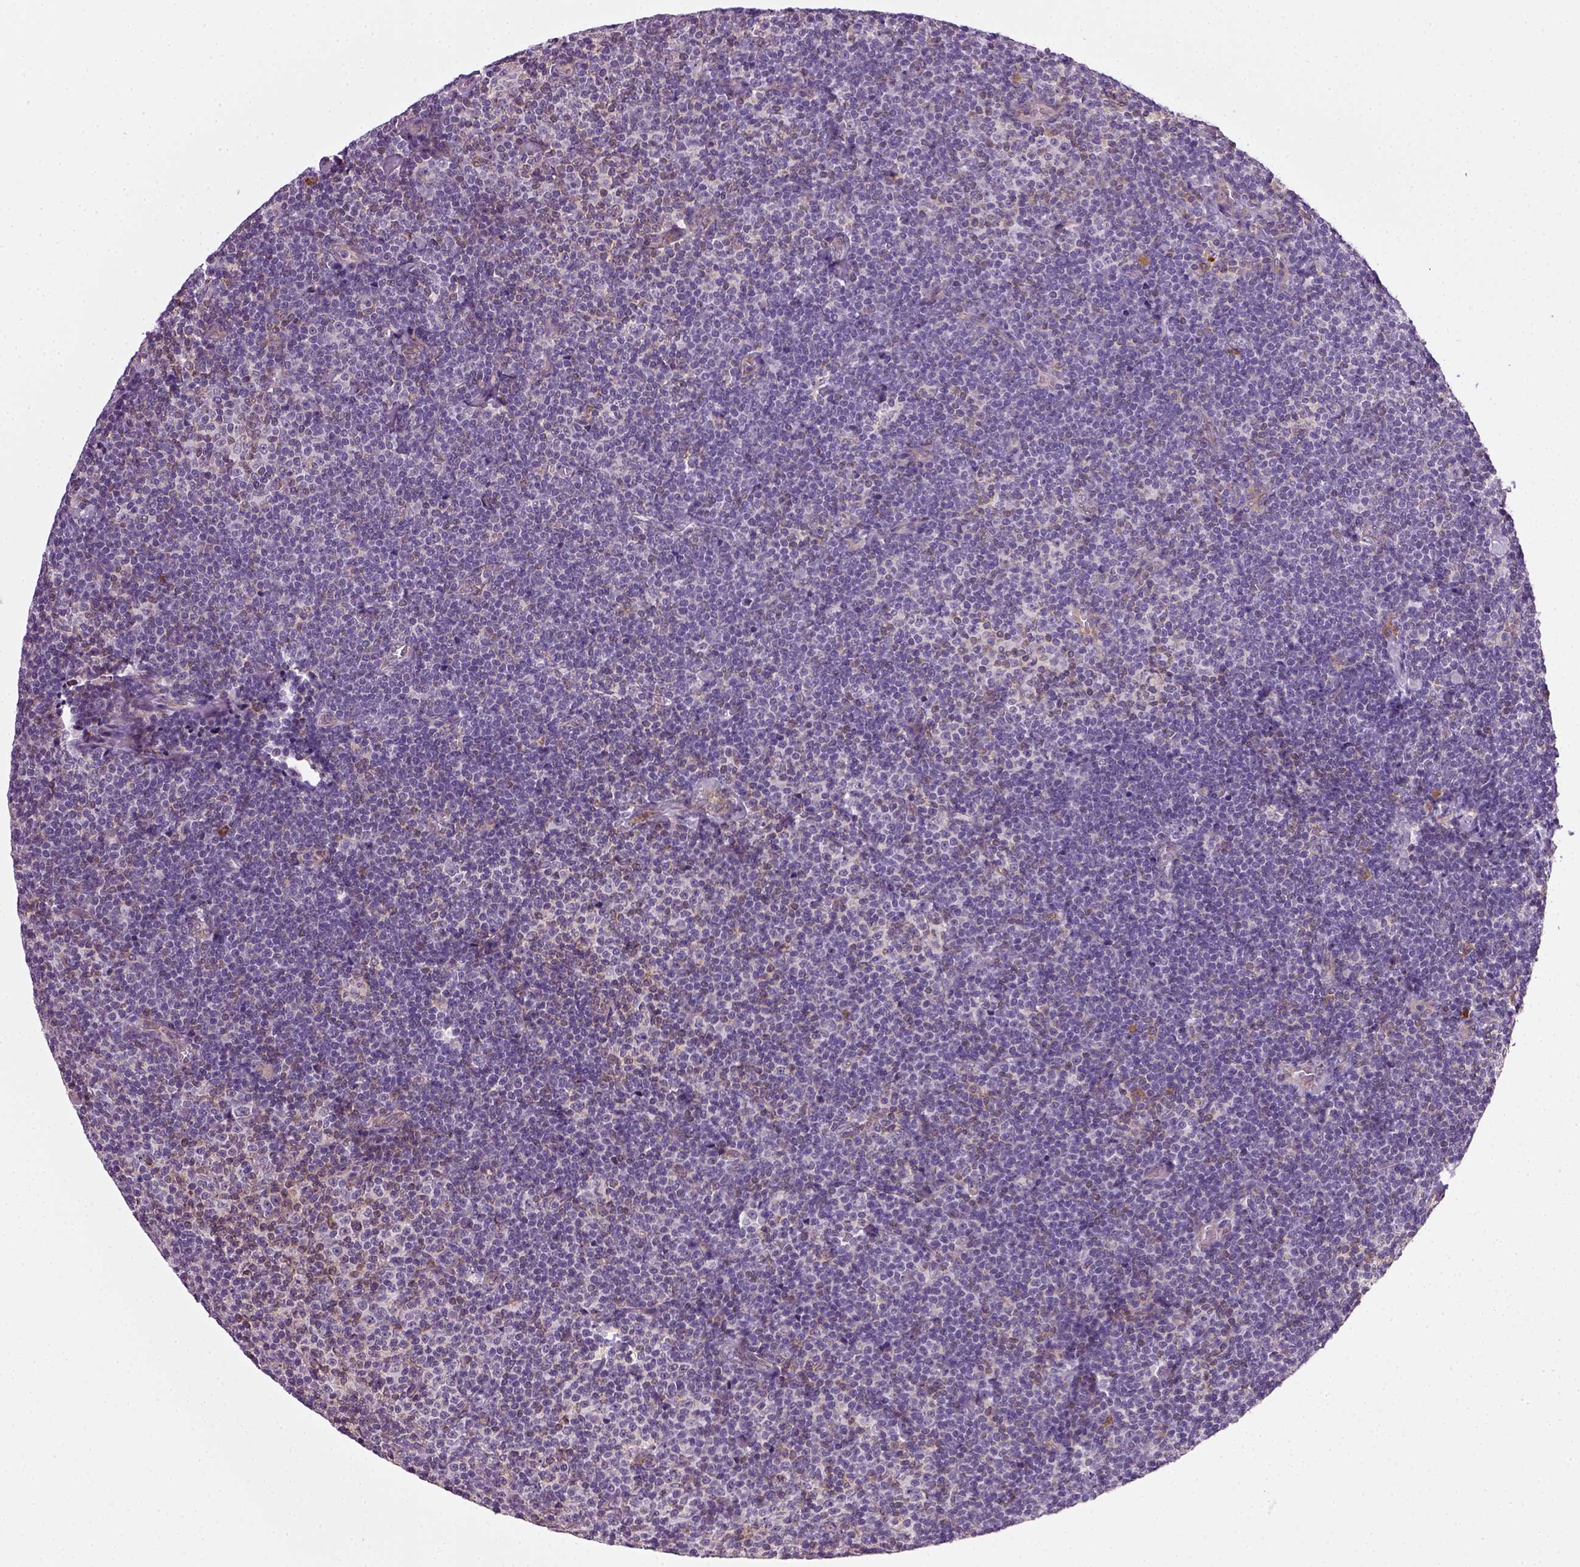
{"staining": {"intensity": "negative", "quantity": "none", "location": "none"}, "tissue": "lymphoma", "cell_type": "Tumor cells", "image_type": "cancer", "snomed": [{"axis": "morphology", "description": "Malignant lymphoma, non-Hodgkin's type, Low grade"}, {"axis": "topography", "description": "Lymph node"}], "caption": "An immunohistochemistry (IHC) photomicrograph of lymphoma is shown. There is no staining in tumor cells of lymphoma. (DAB immunohistochemistry (IHC) visualized using brightfield microscopy, high magnification).", "gene": "TPRG1", "patient": {"sex": "male", "age": 81}}